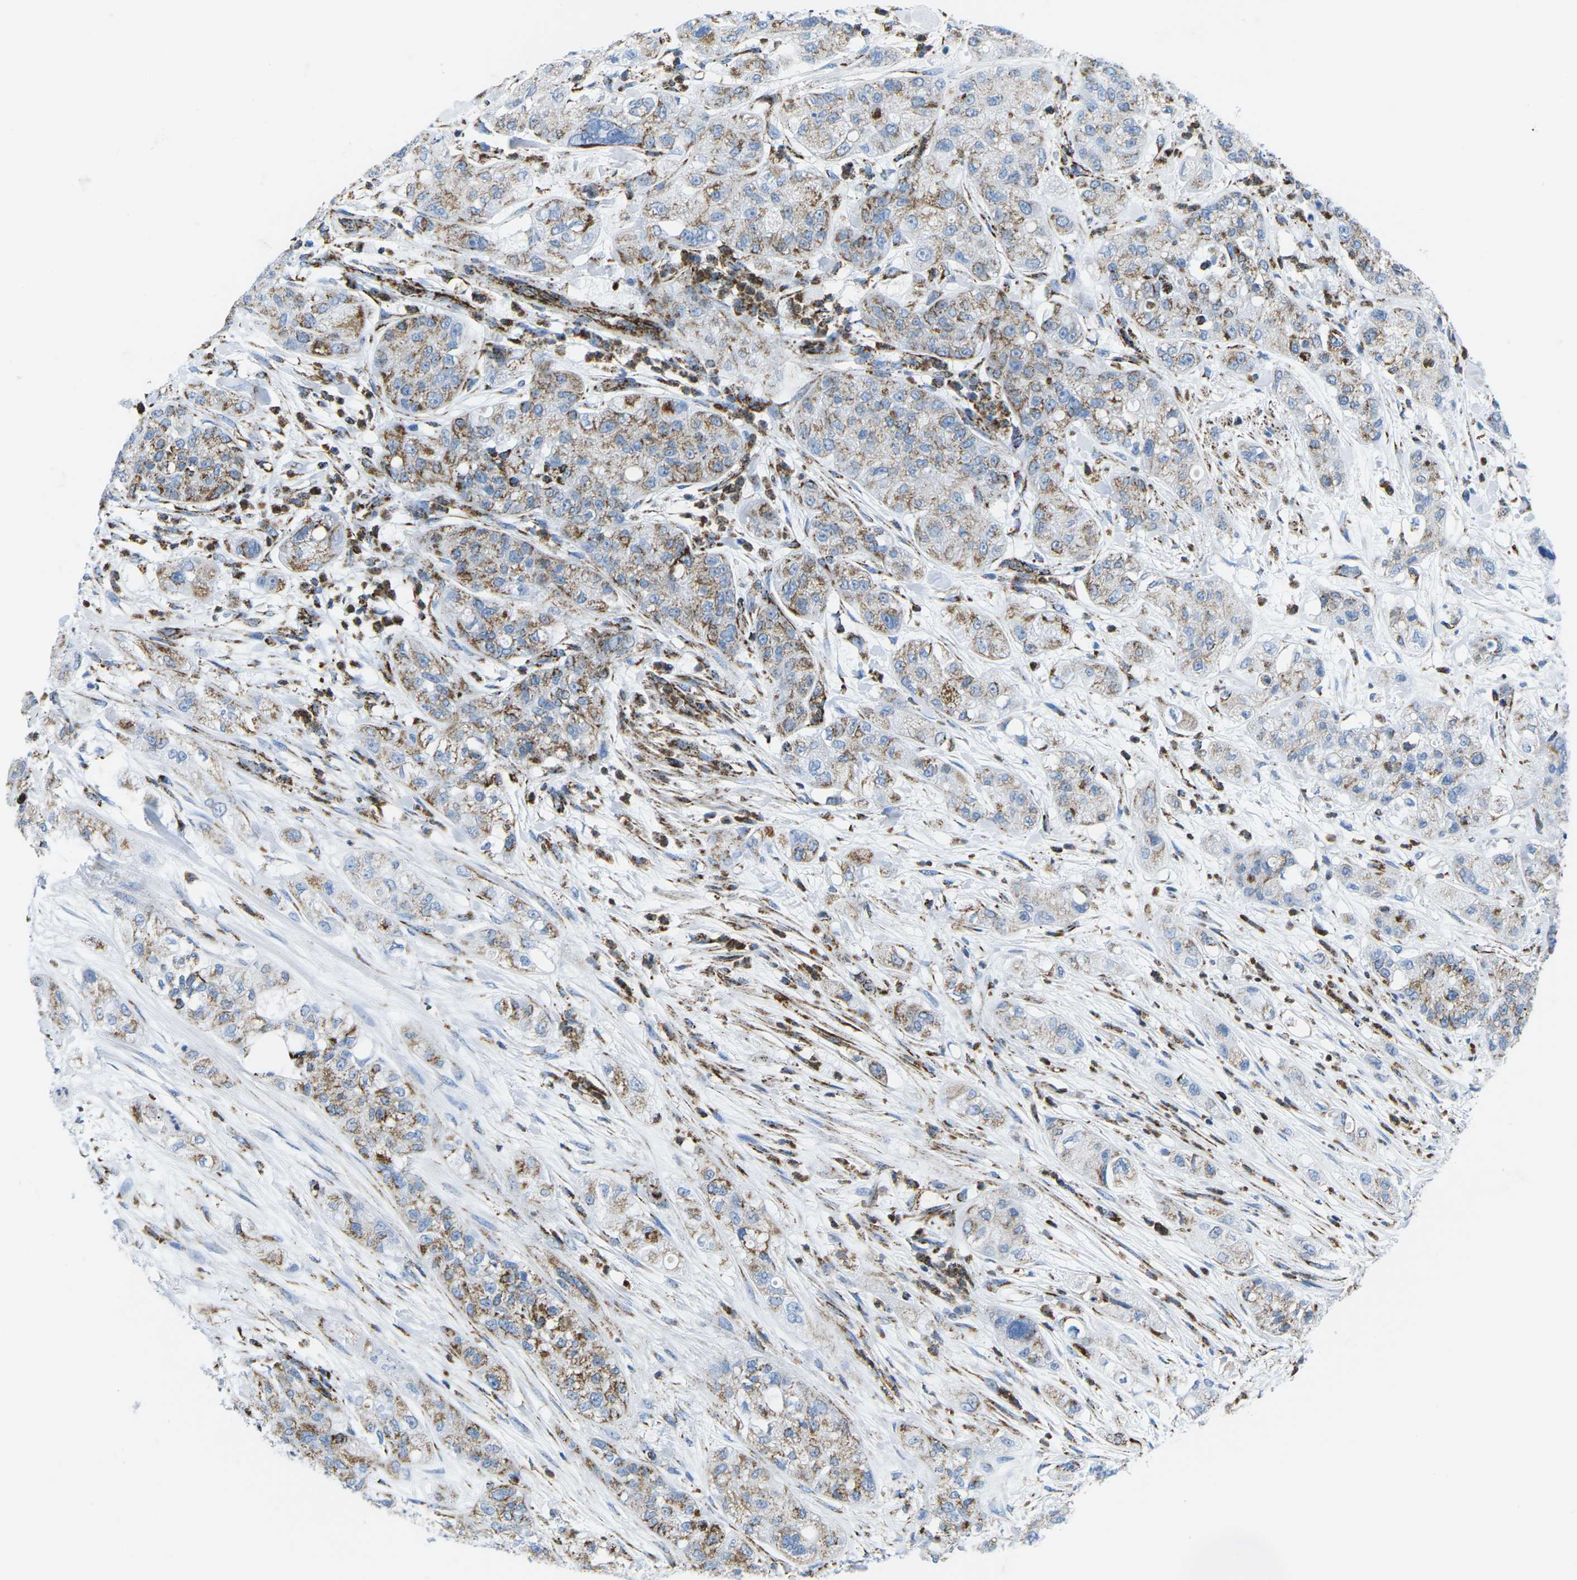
{"staining": {"intensity": "moderate", "quantity": "25%-75%", "location": "cytoplasmic/membranous"}, "tissue": "pancreatic cancer", "cell_type": "Tumor cells", "image_type": "cancer", "snomed": [{"axis": "morphology", "description": "Adenocarcinoma, NOS"}, {"axis": "topography", "description": "Pancreas"}], "caption": "A high-resolution histopathology image shows immunohistochemistry (IHC) staining of pancreatic adenocarcinoma, which reveals moderate cytoplasmic/membranous expression in approximately 25%-75% of tumor cells. (IHC, brightfield microscopy, high magnification).", "gene": "COX6C", "patient": {"sex": "female", "age": 78}}